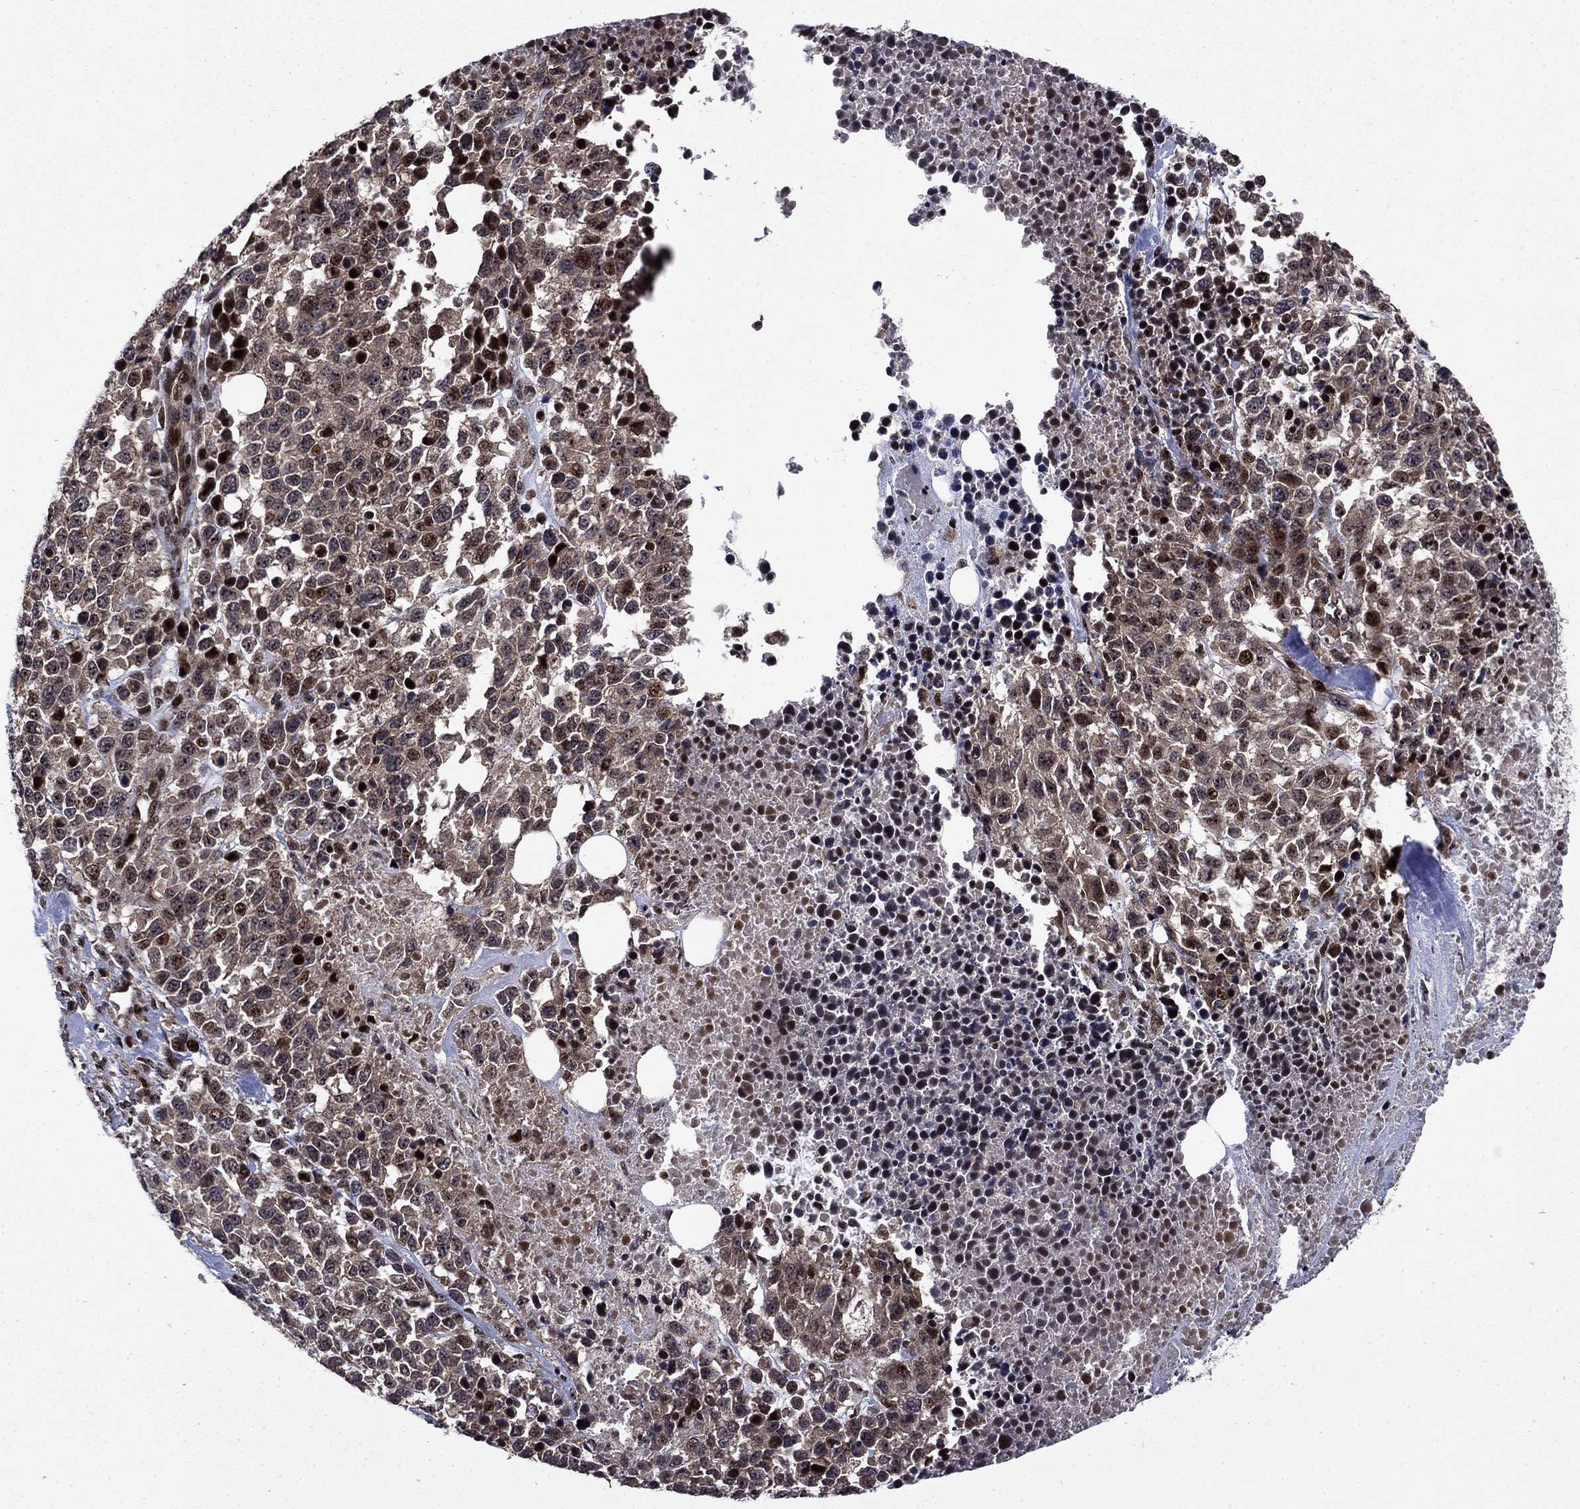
{"staining": {"intensity": "strong", "quantity": "<25%", "location": "nuclear"}, "tissue": "melanoma", "cell_type": "Tumor cells", "image_type": "cancer", "snomed": [{"axis": "morphology", "description": "Malignant melanoma, Metastatic site"}, {"axis": "topography", "description": "Skin"}], "caption": "A brown stain highlights strong nuclear staining of a protein in human melanoma tumor cells.", "gene": "AGTPBP1", "patient": {"sex": "male", "age": 84}}